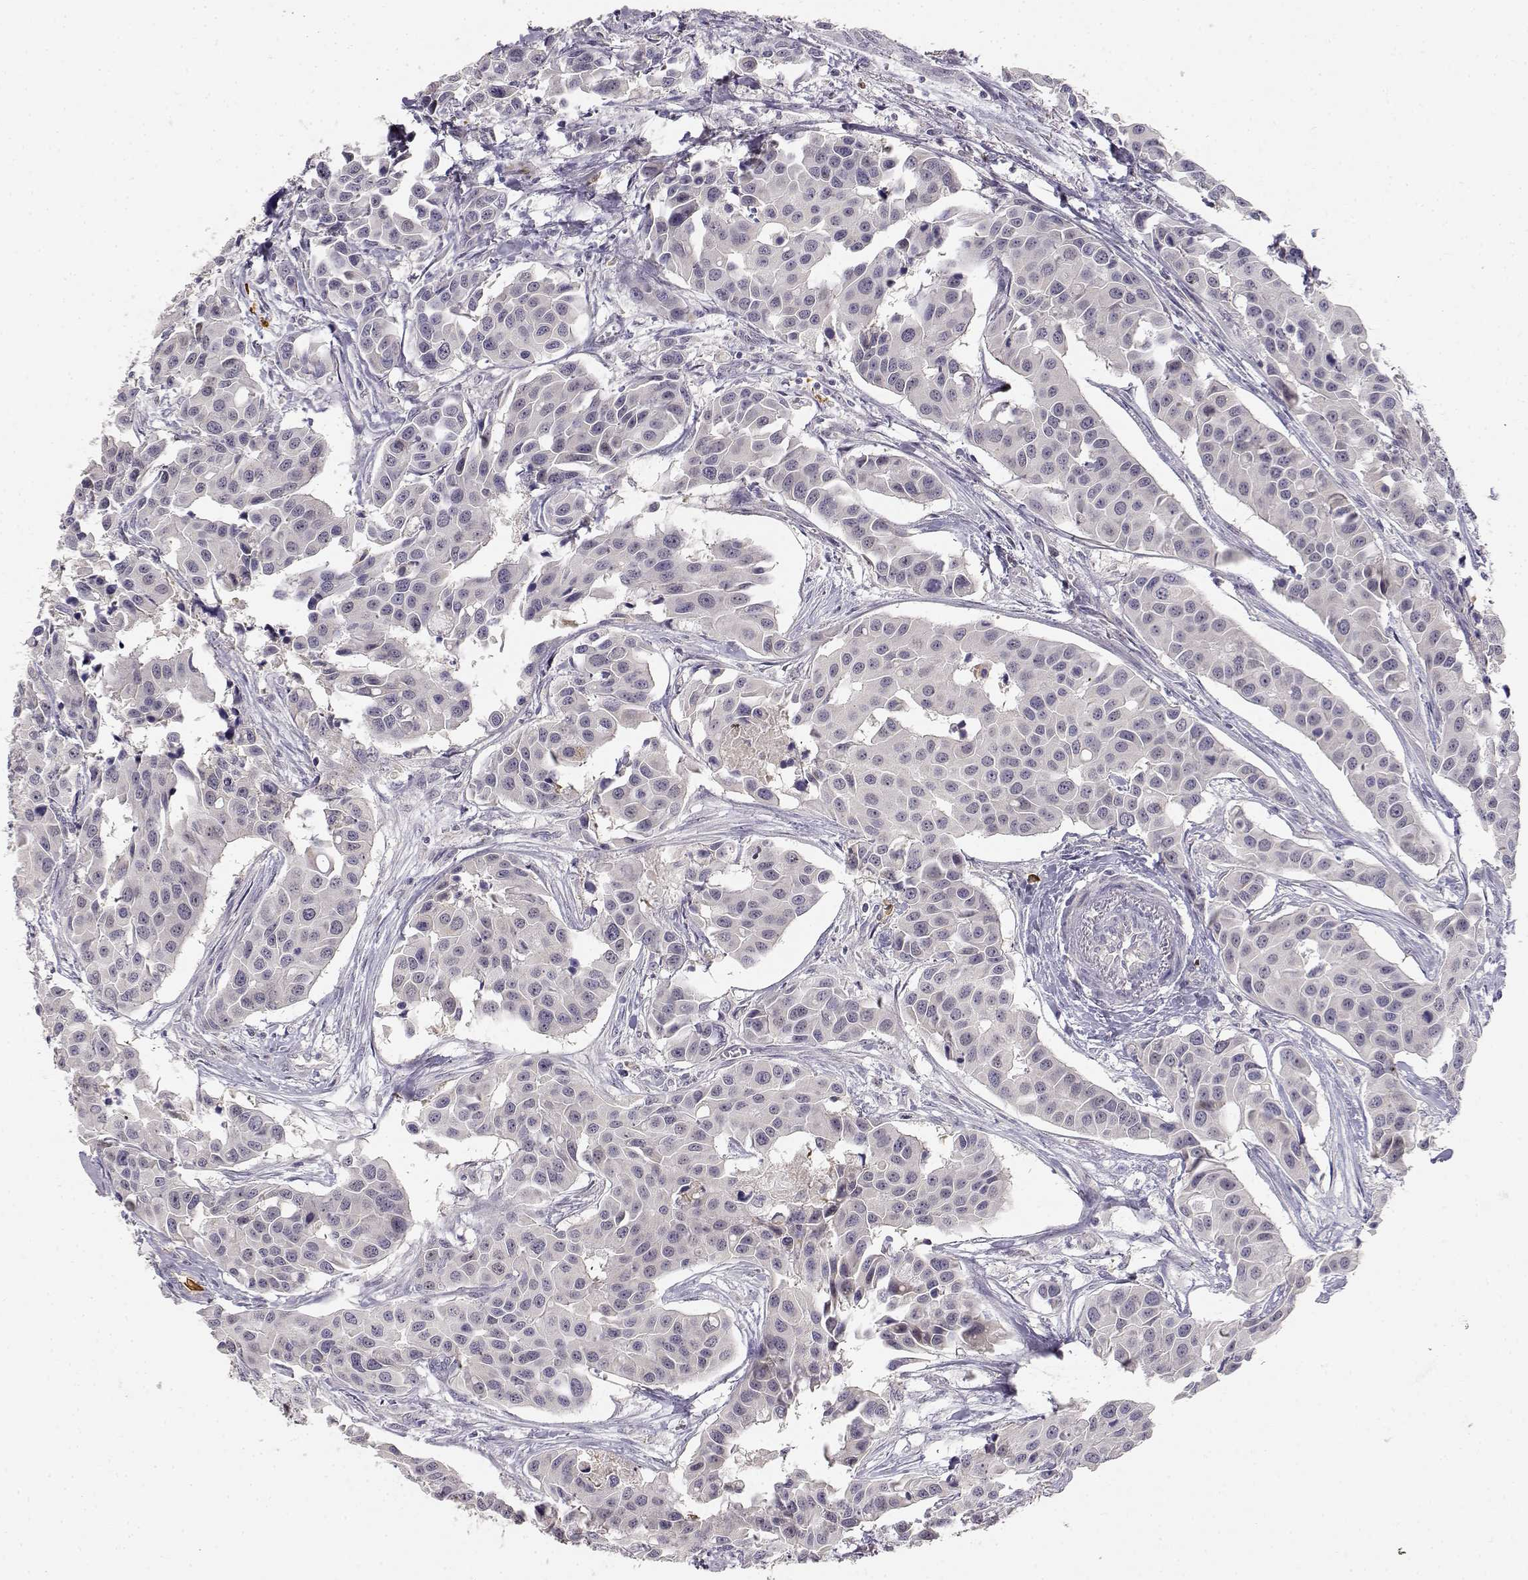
{"staining": {"intensity": "negative", "quantity": "none", "location": "none"}, "tissue": "head and neck cancer", "cell_type": "Tumor cells", "image_type": "cancer", "snomed": [{"axis": "morphology", "description": "Adenocarcinoma, NOS"}, {"axis": "topography", "description": "Head-Neck"}], "caption": "Immunohistochemistry micrograph of neoplastic tissue: head and neck cancer stained with DAB exhibits no significant protein staining in tumor cells.", "gene": "EAF2", "patient": {"sex": "male", "age": 76}}